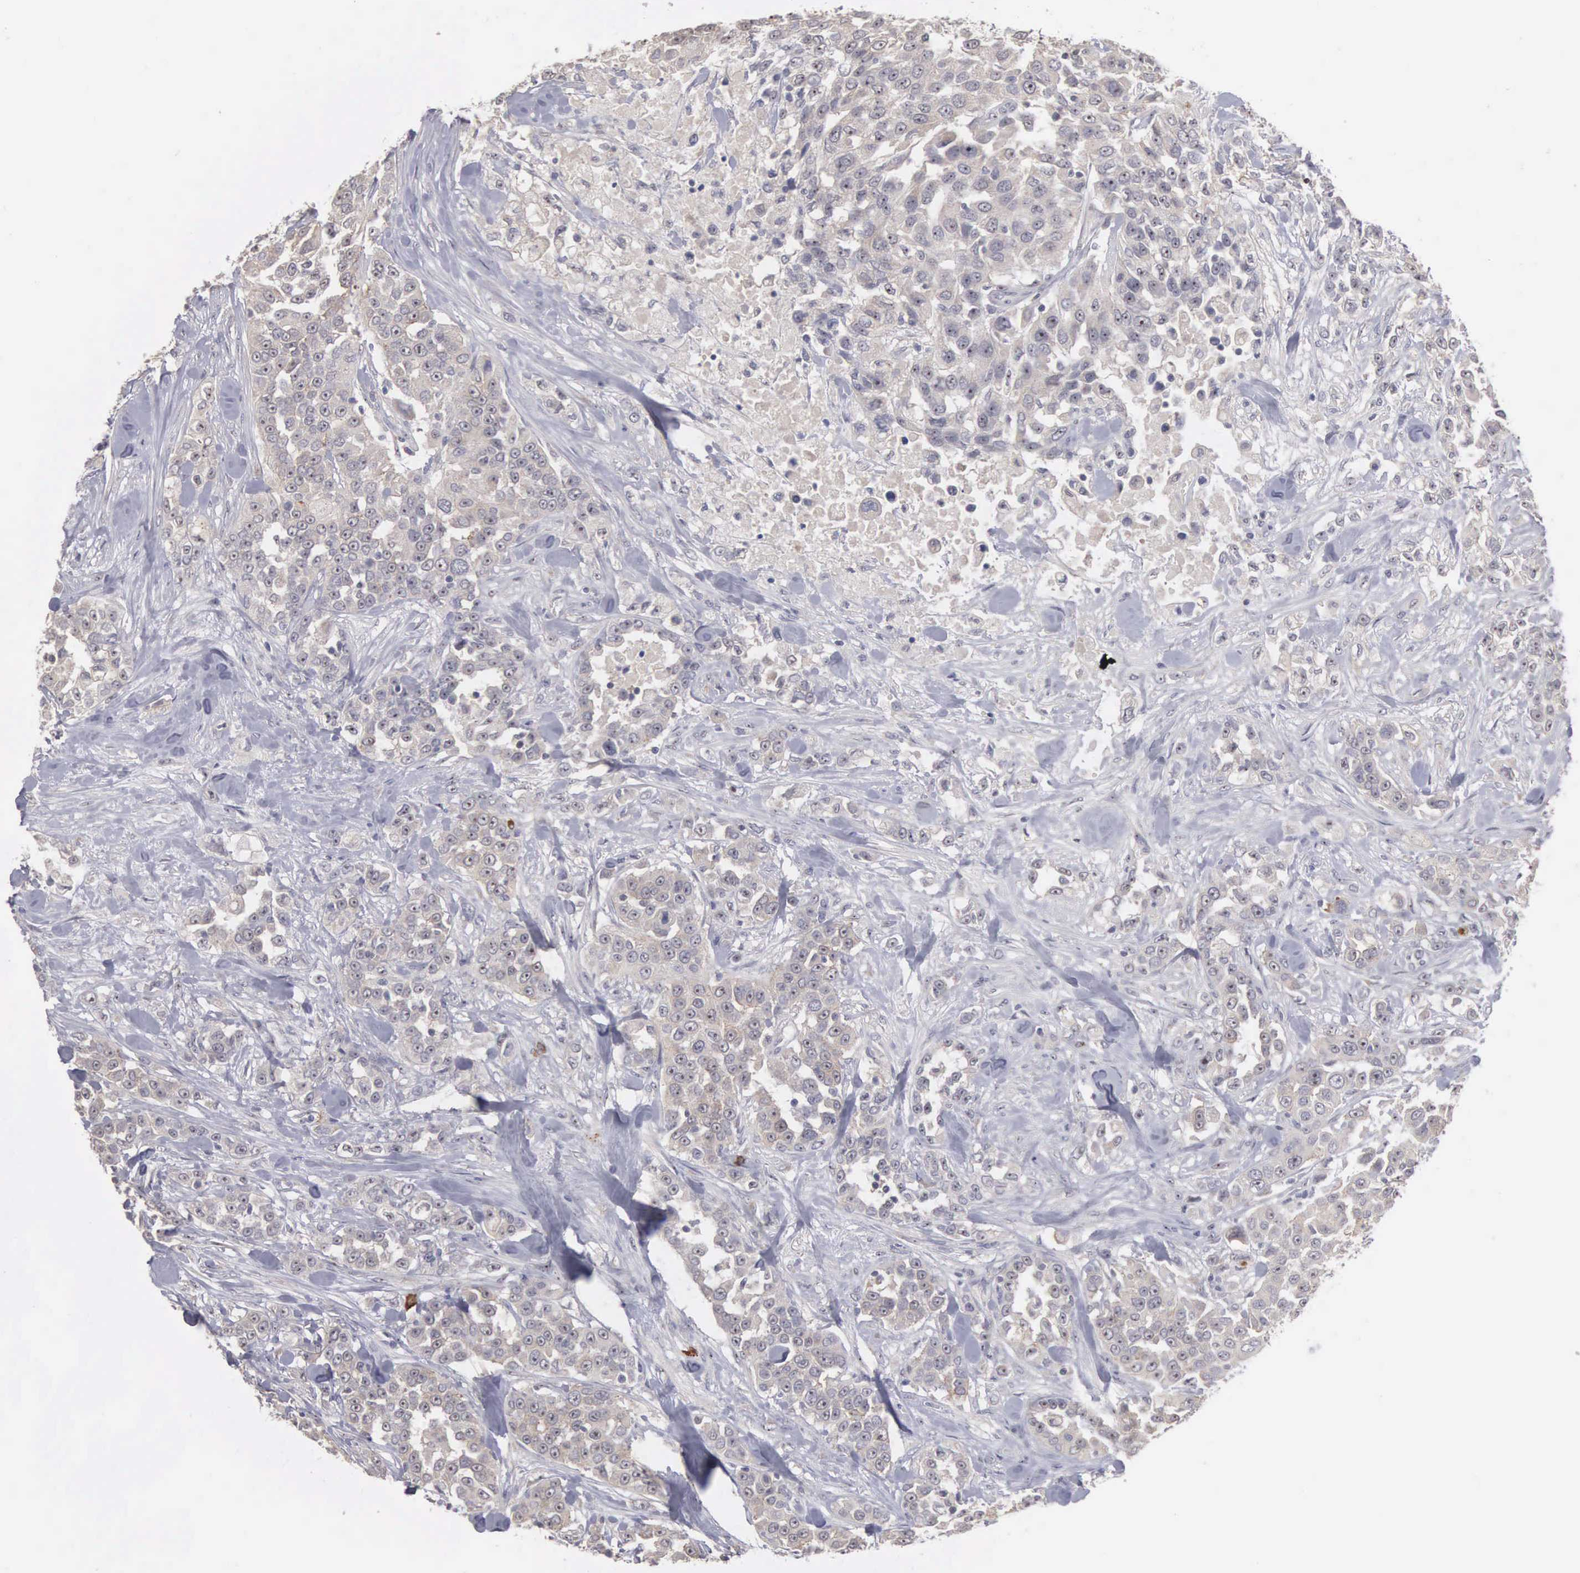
{"staining": {"intensity": "weak", "quantity": "25%-75%", "location": "cytoplasmic/membranous"}, "tissue": "urothelial cancer", "cell_type": "Tumor cells", "image_type": "cancer", "snomed": [{"axis": "morphology", "description": "Urothelial carcinoma, High grade"}, {"axis": "topography", "description": "Urinary bladder"}], "caption": "High-grade urothelial carcinoma tissue displays weak cytoplasmic/membranous expression in approximately 25%-75% of tumor cells, visualized by immunohistochemistry.", "gene": "AMN", "patient": {"sex": "female", "age": 80}}